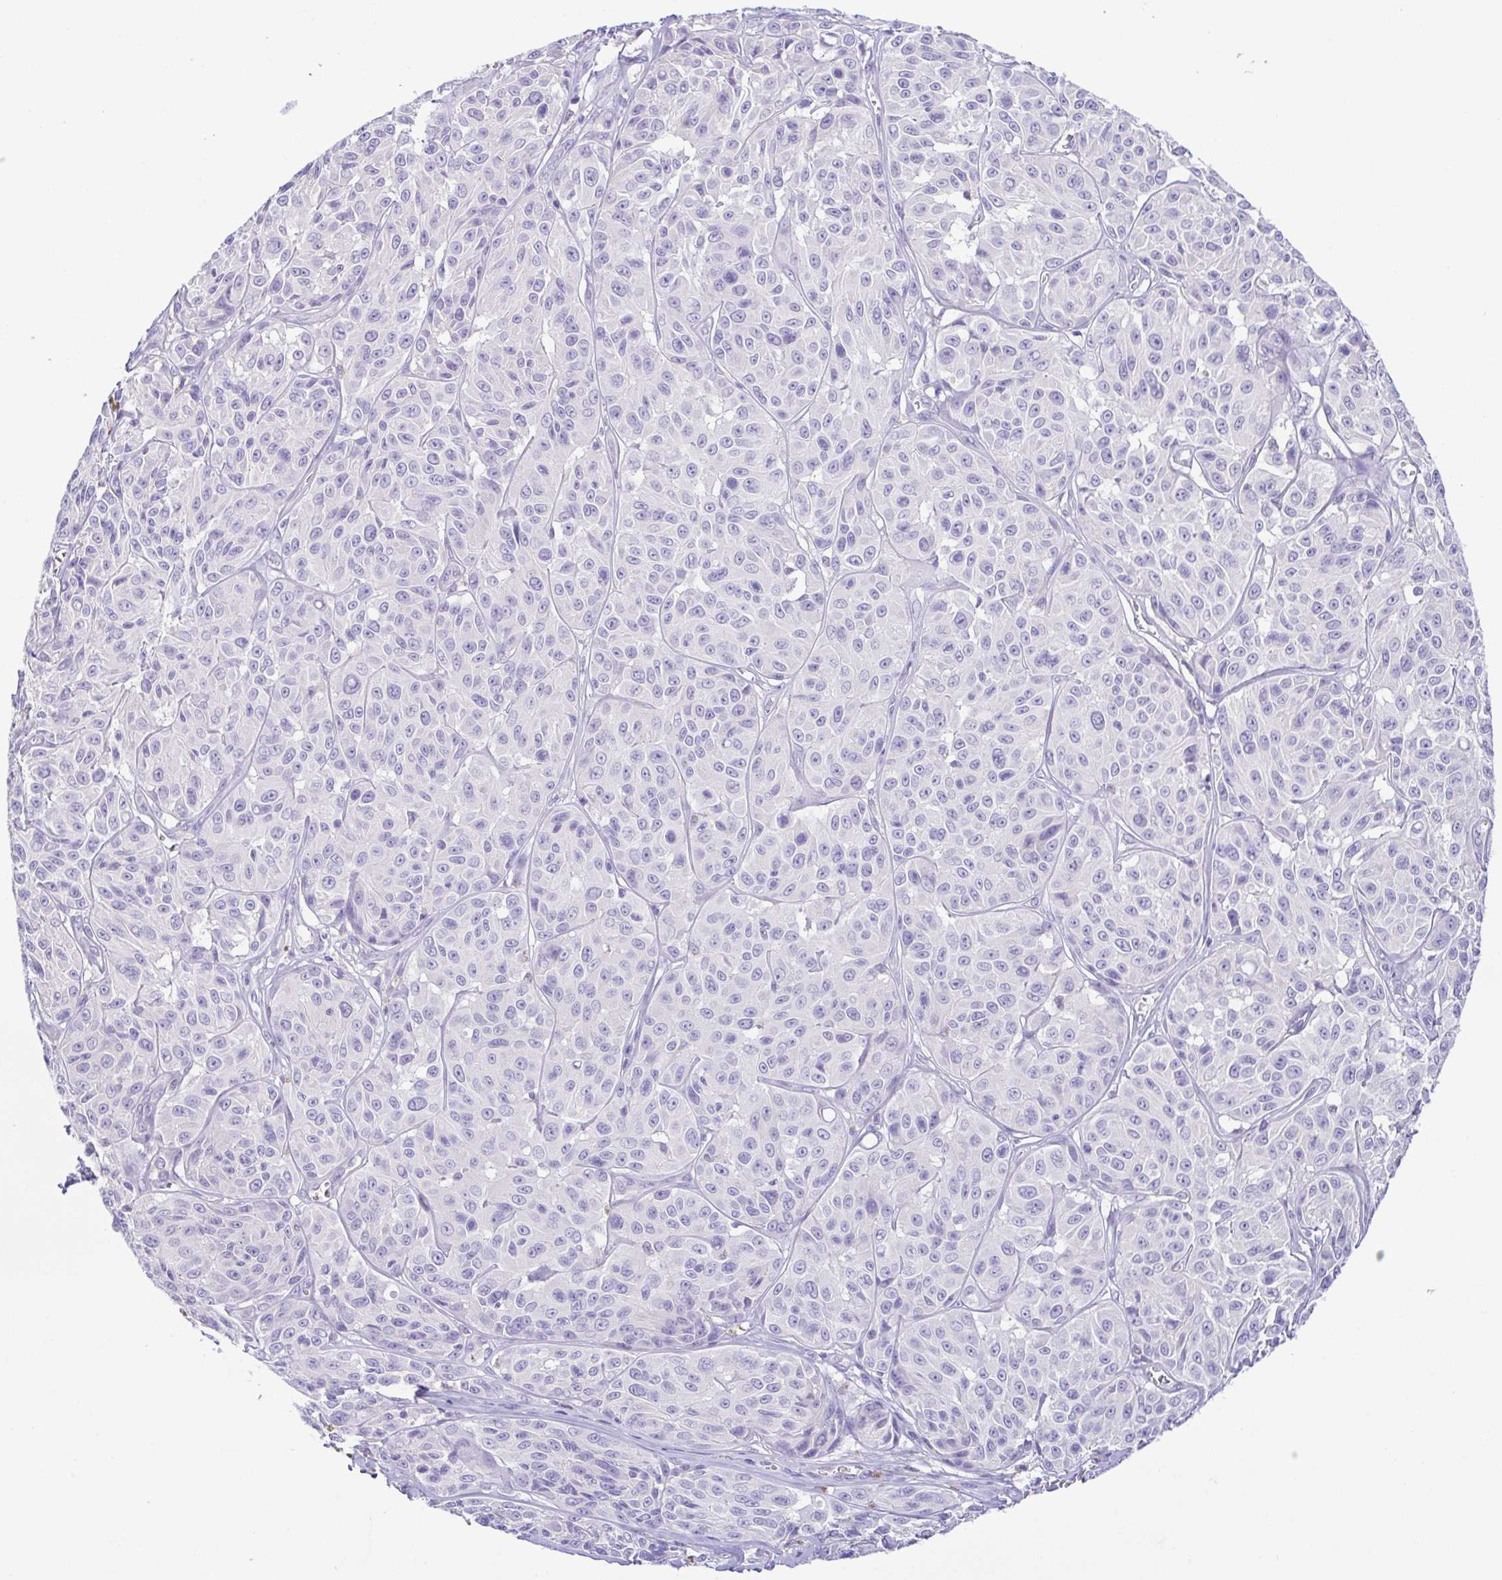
{"staining": {"intensity": "negative", "quantity": "none", "location": "none"}, "tissue": "melanoma", "cell_type": "Tumor cells", "image_type": "cancer", "snomed": [{"axis": "morphology", "description": "Malignant melanoma, NOS"}, {"axis": "topography", "description": "Skin"}], "caption": "Tumor cells show no significant positivity in malignant melanoma.", "gene": "EPB42", "patient": {"sex": "male", "age": 91}}